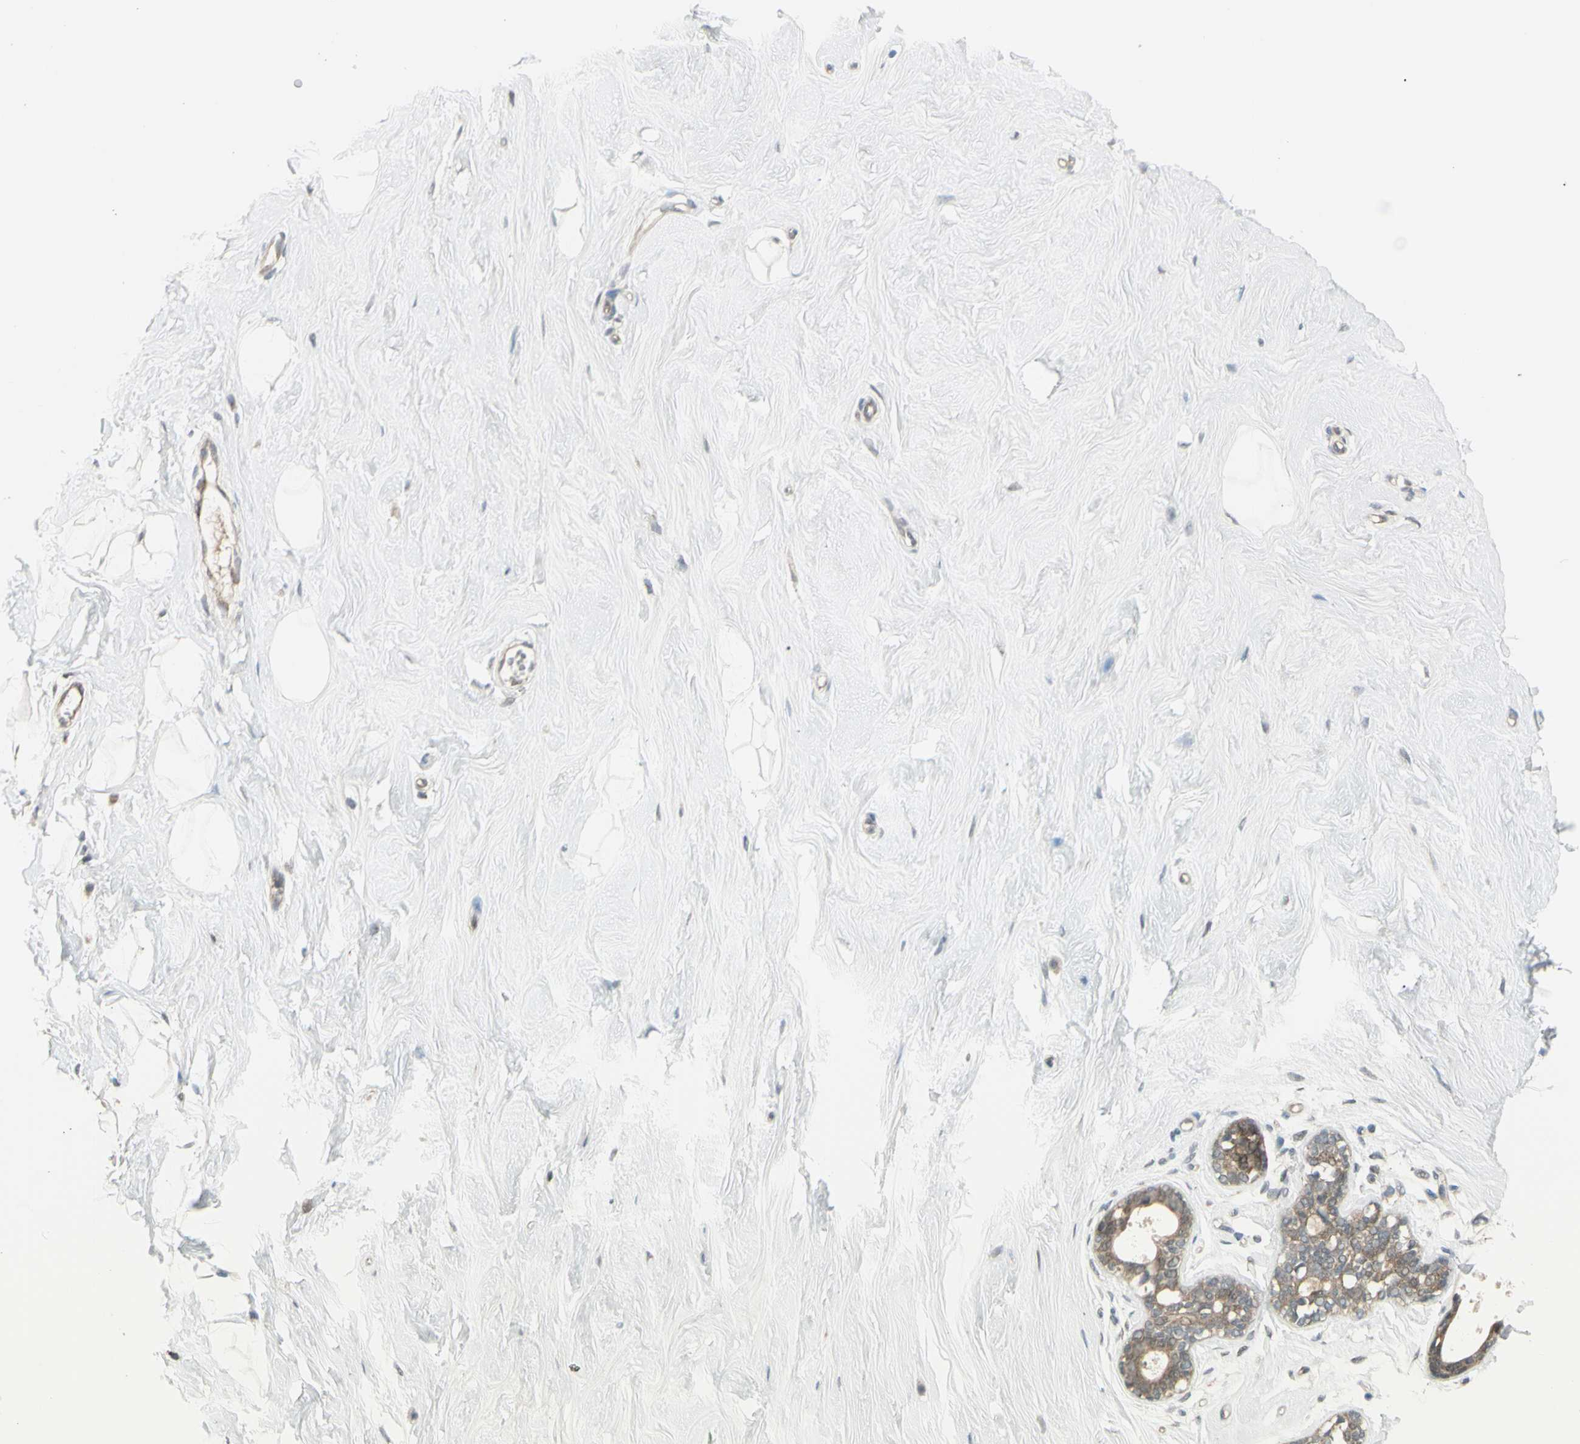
{"staining": {"intensity": "weak", "quantity": ">75%", "location": "cytoplasmic/membranous"}, "tissue": "breast", "cell_type": "Adipocytes", "image_type": "normal", "snomed": [{"axis": "morphology", "description": "Normal tissue, NOS"}, {"axis": "topography", "description": "Breast"}], "caption": "Breast stained for a protein displays weak cytoplasmic/membranous positivity in adipocytes.", "gene": "NAXD", "patient": {"sex": "female", "age": 23}}